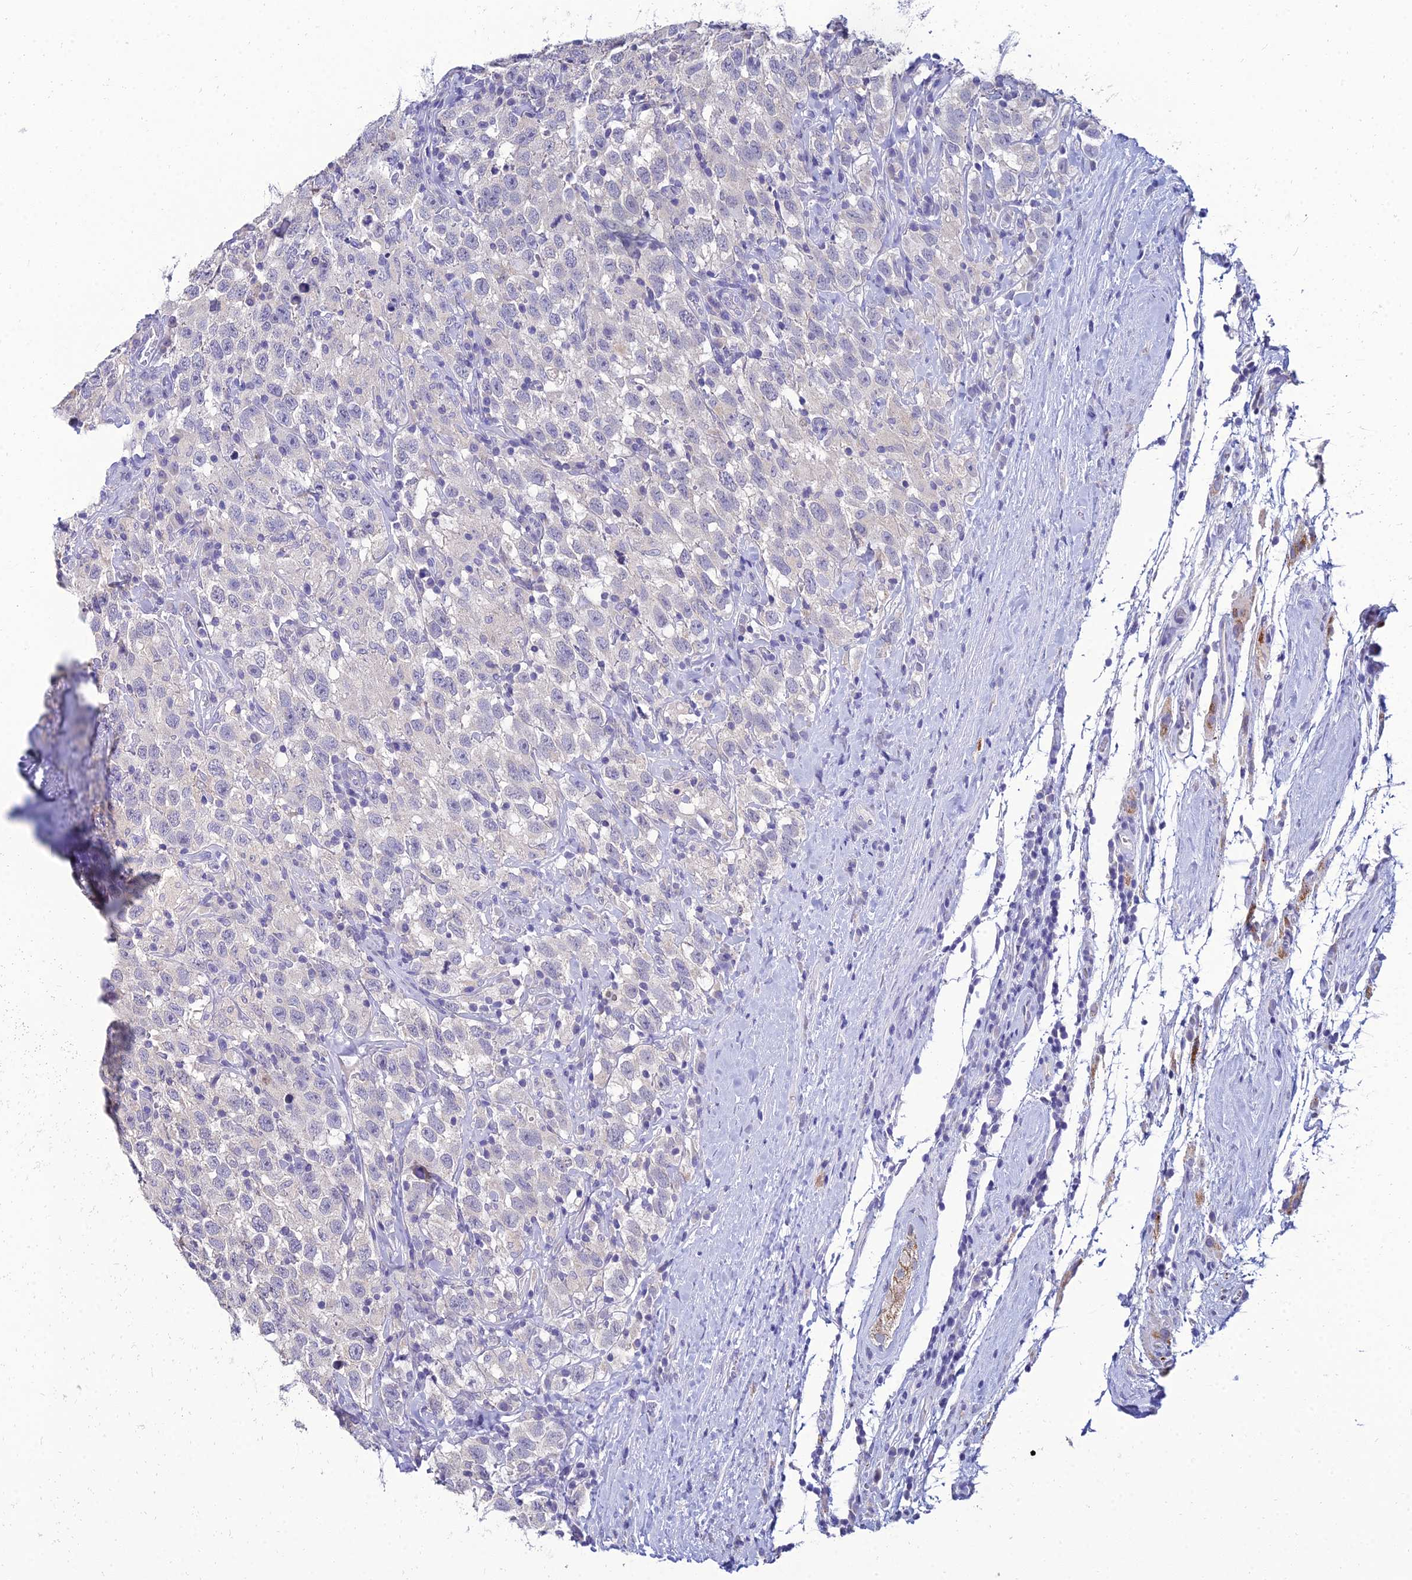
{"staining": {"intensity": "negative", "quantity": "none", "location": "none"}, "tissue": "testis cancer", "cell_type": "Tumor cells", "image_type": "cancer", "snomed": [{"axis": "morphology", "description": "Seminoma, NOS"}, {"axis": "topography", "description": "Testis"}], "caption": "Testis cancer stained for a protein using immunohistochemistry displays no expression tumor cells.", "gene": "NPY", "patient": {"sex": "male", "age": 41}}